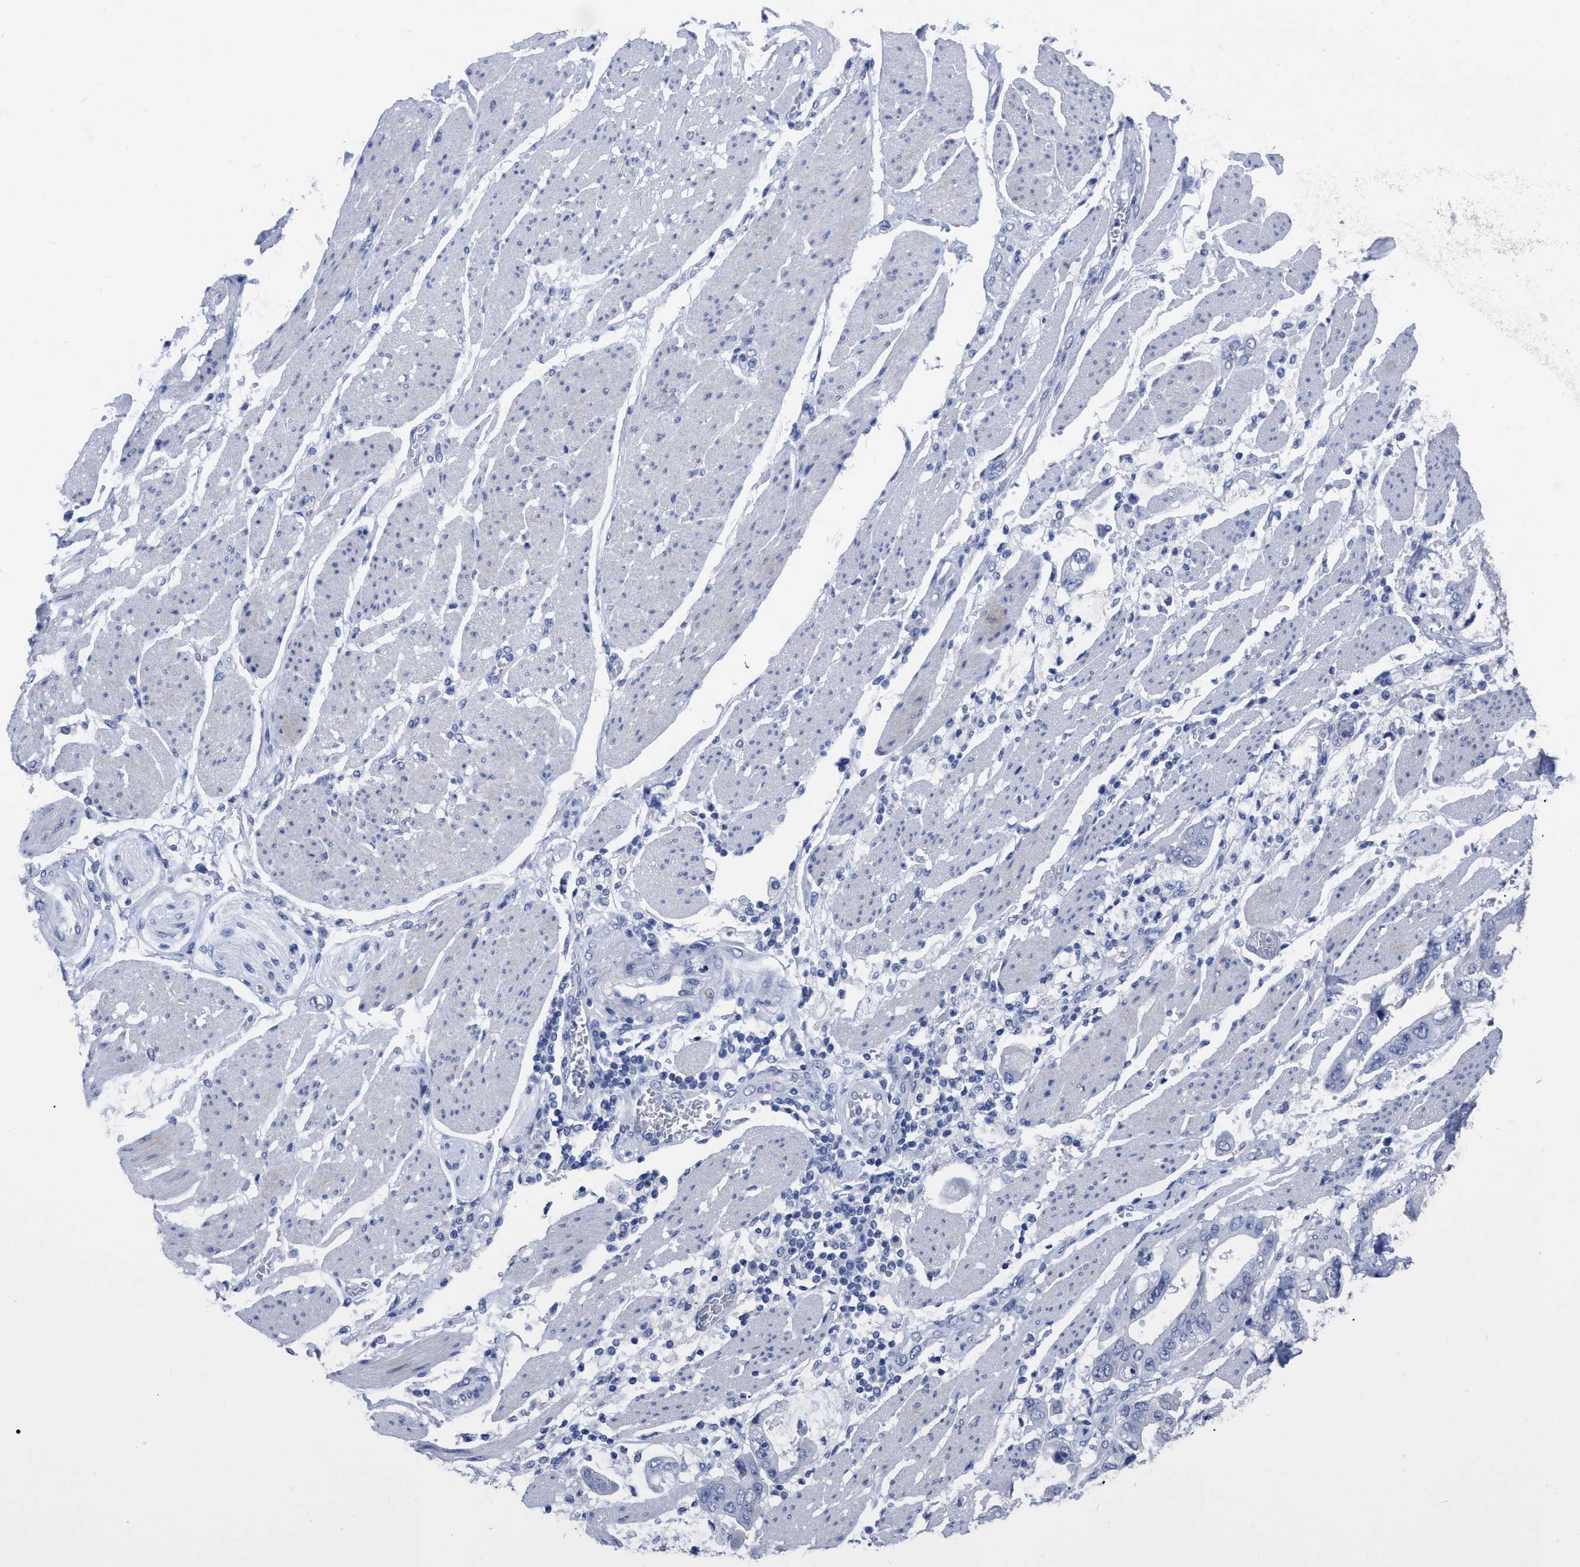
{"staining": {"intensity": "negative", "quantity": "none", "location": "none"}, "tissue": "stomach cancer", "cell_type": "Tumor cells", "image_type": "cancer", "snomed": [{"axis": "morphology", "description": "Normal tissue, NOS"}, {"axis": "morphology", "description": "Adenocarcinoma, NOS"}, {"axis": "topography", "description": "Stomach"}], "caption": "Immunohistochemistry (IHC) of human stomach adenocarcinoma reveals no positivity in tumor cells.", "gene": "ANXA13", "patient": {"sex": "male", "age": 62}}